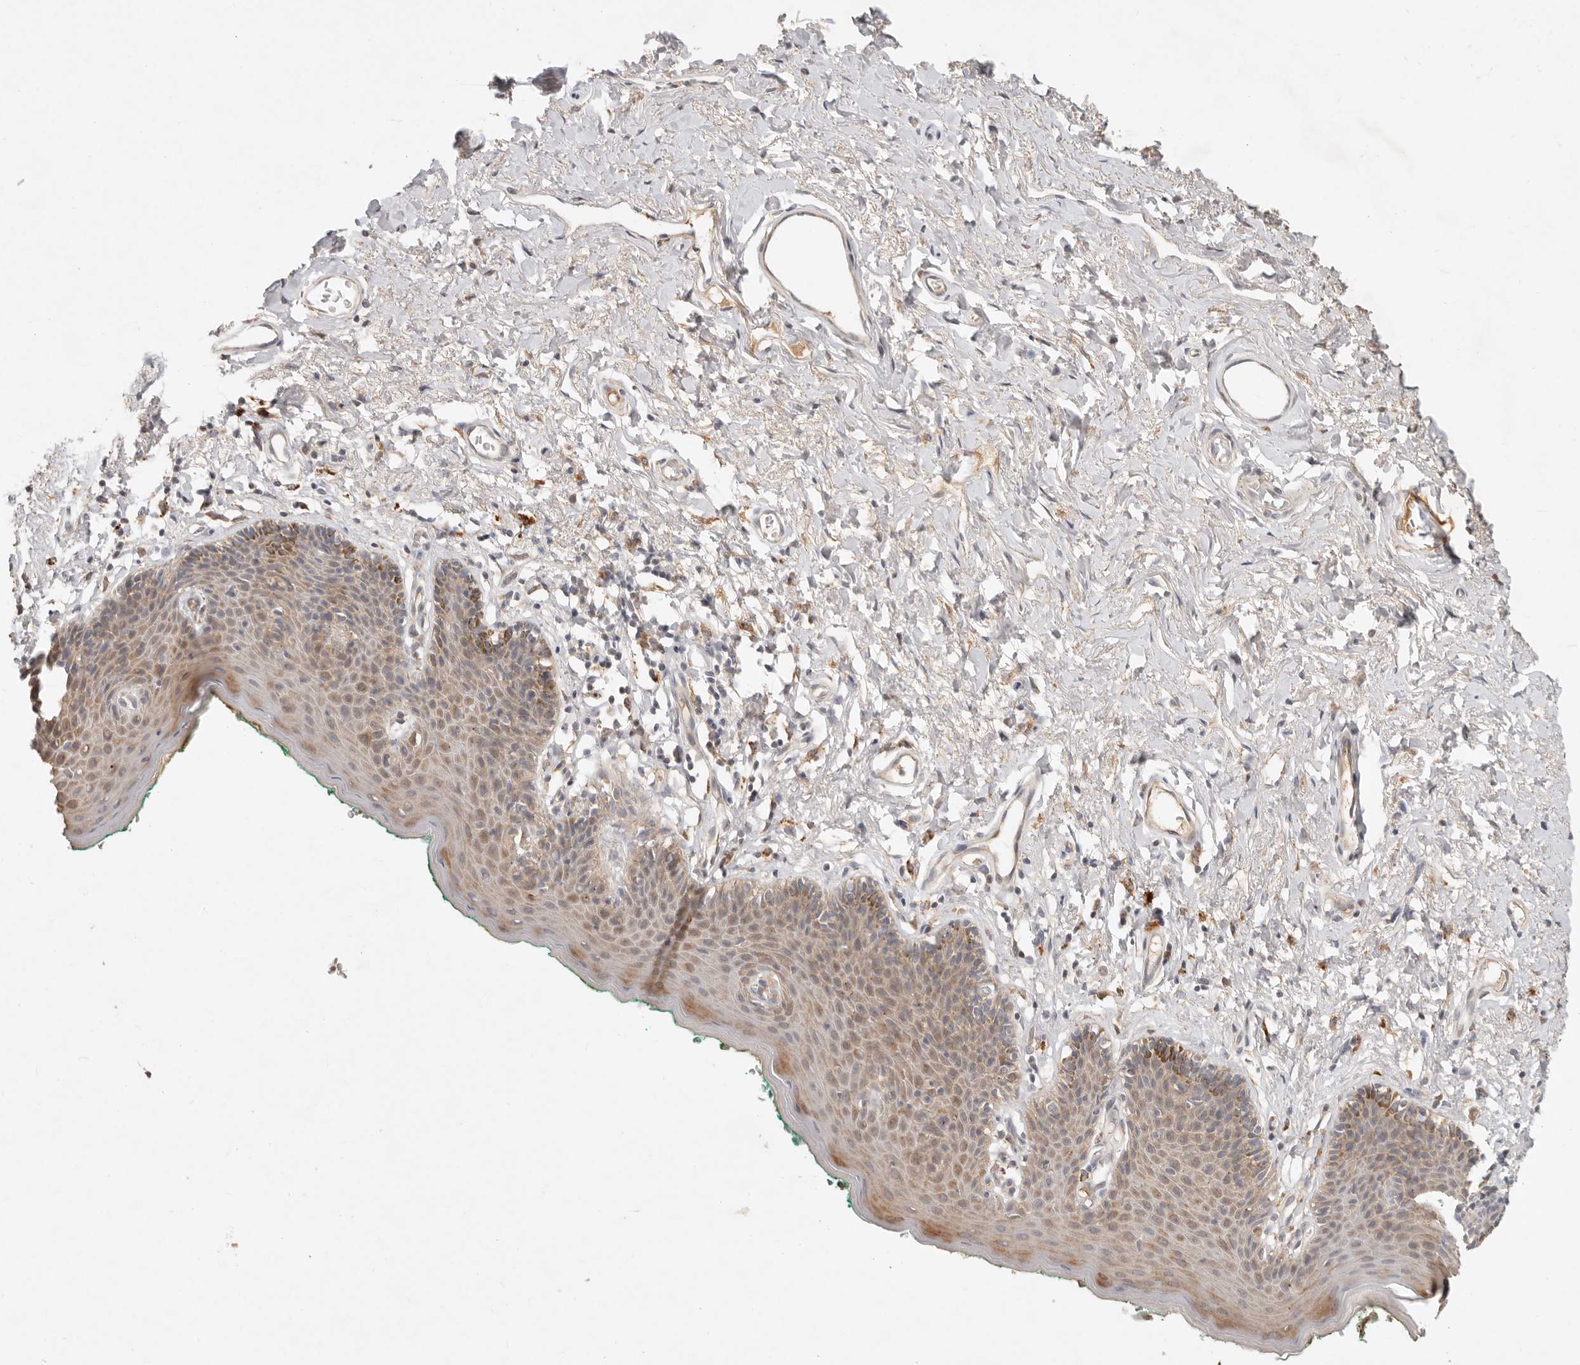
{"staining": {"intensity": "moderate", "quantity": ">75%", "location": "cytoplasmic/membranous"}, "tissue": "skin", "cell_type": "Epidermal cells", "image_type": "normal", "snomed": [{"axis": "morphology", "description": "Normal tissue, NOS"}, {"axis": "topography", "description": "Vulva"}], "caption": "Immunohistochemical staining of benign human skin displays >75% levels of moderate cytoplasmic/membranous protein staining in about >75% of epidermal cells. (Stains: DAB in brown, nuclei in blue, Microscopy: brightfield microscopy at high magnification).", "gene": "ARHGEF10L", "patient": {"sex": "female", "age": 66}}